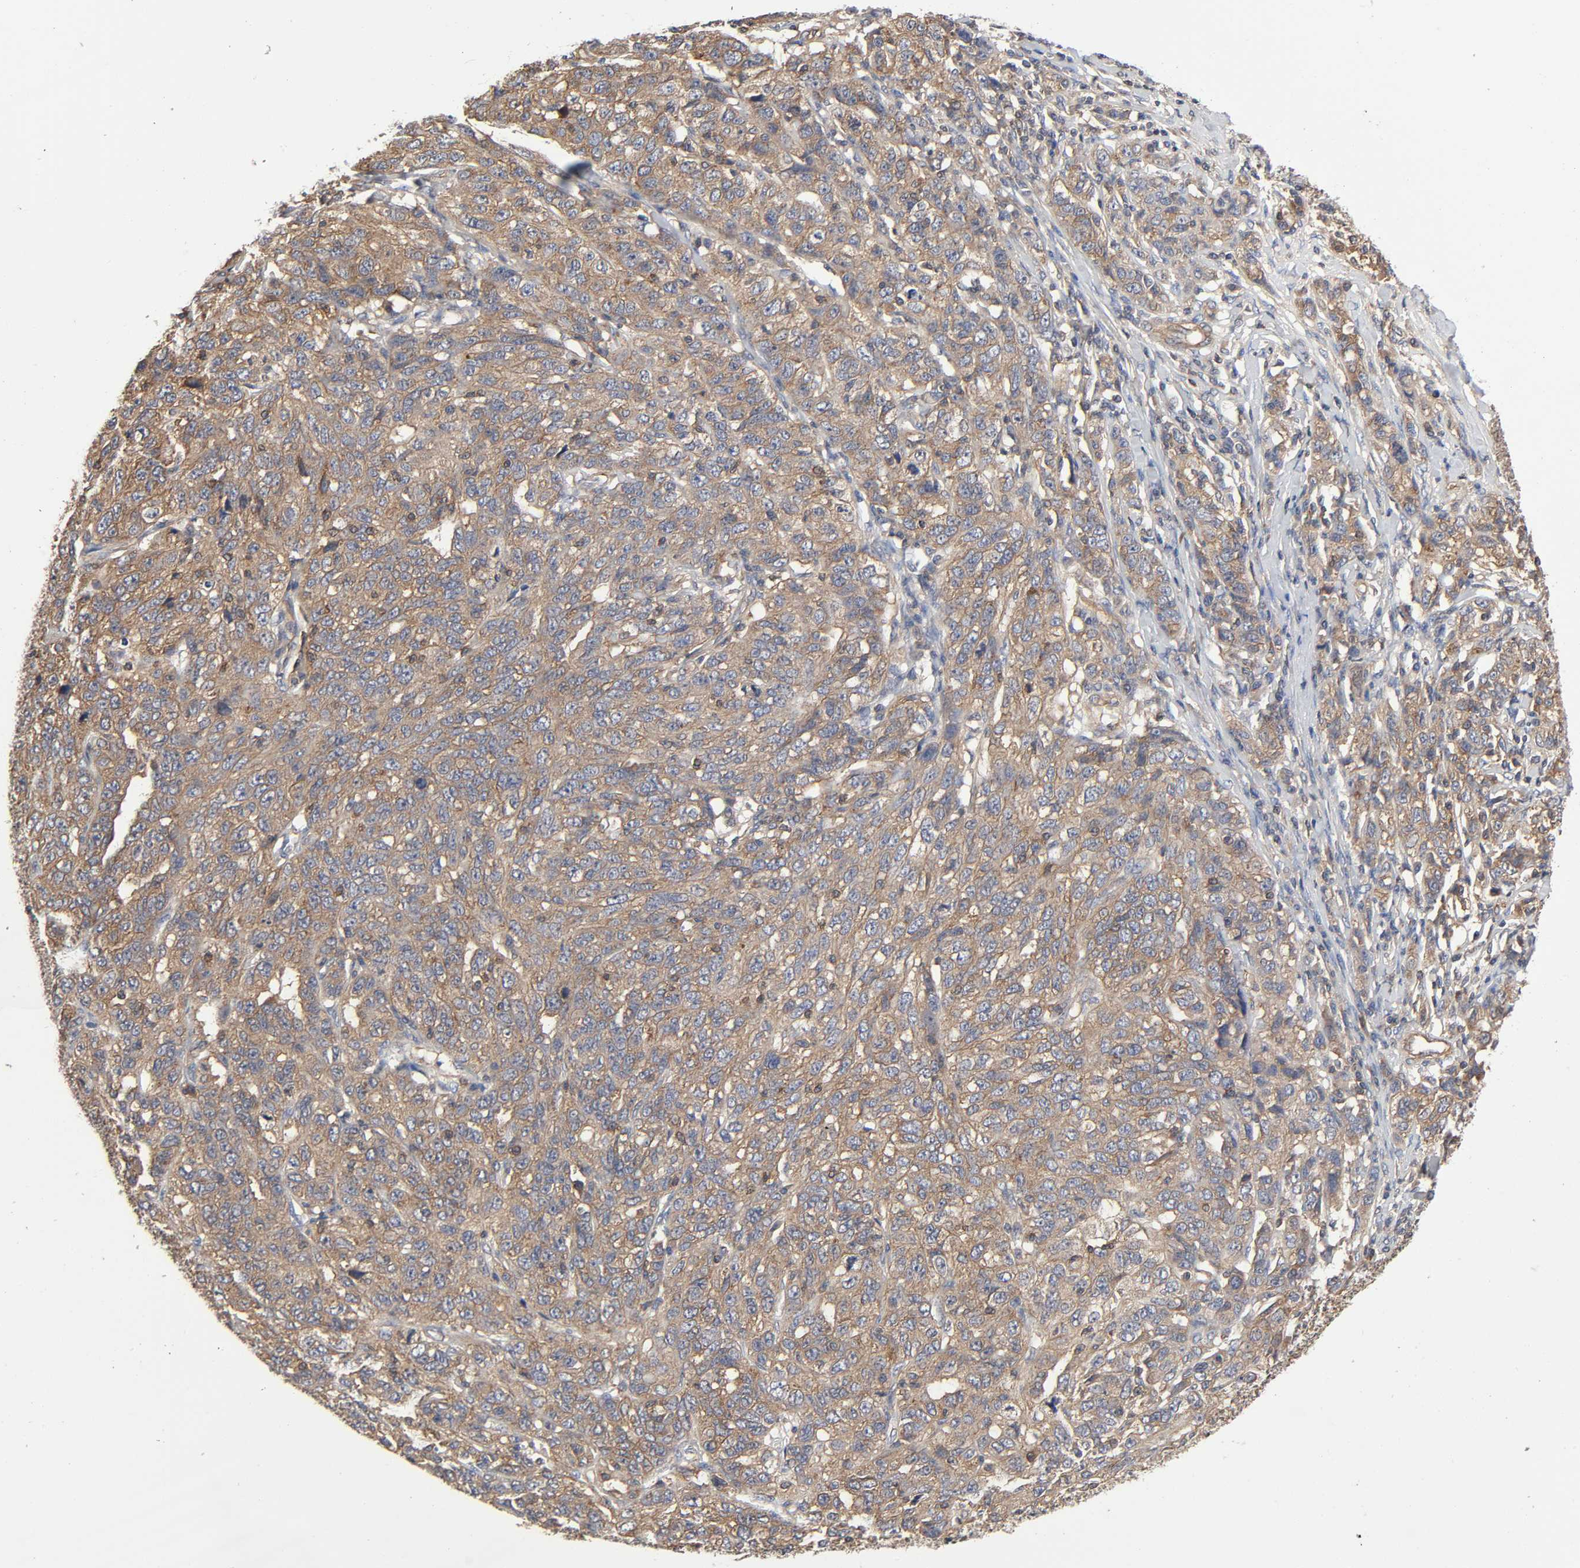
{"staining": {"intensity": "weak", "quantity": "25%-75%", "location": "cytoplasmic/membranous"}, "tissue": "ovarian cancer", "cell_type": "Tumor cells", "image_type": "cancer", "snomed": [{"axis": "morphology", "description": "Cystadenocarcinoma, serous, NOS"}, {"axis": "topography", "description": "Ovary"}], "caption": "Protein staining of ovarian serous cystadenocarcinoma tissue reveals weak cytoplasmic/membranous staining in about 25%-75% of tumor cells.", "gene": "LAMTOR2", "patient": {"sex": "female", "age": 71}}